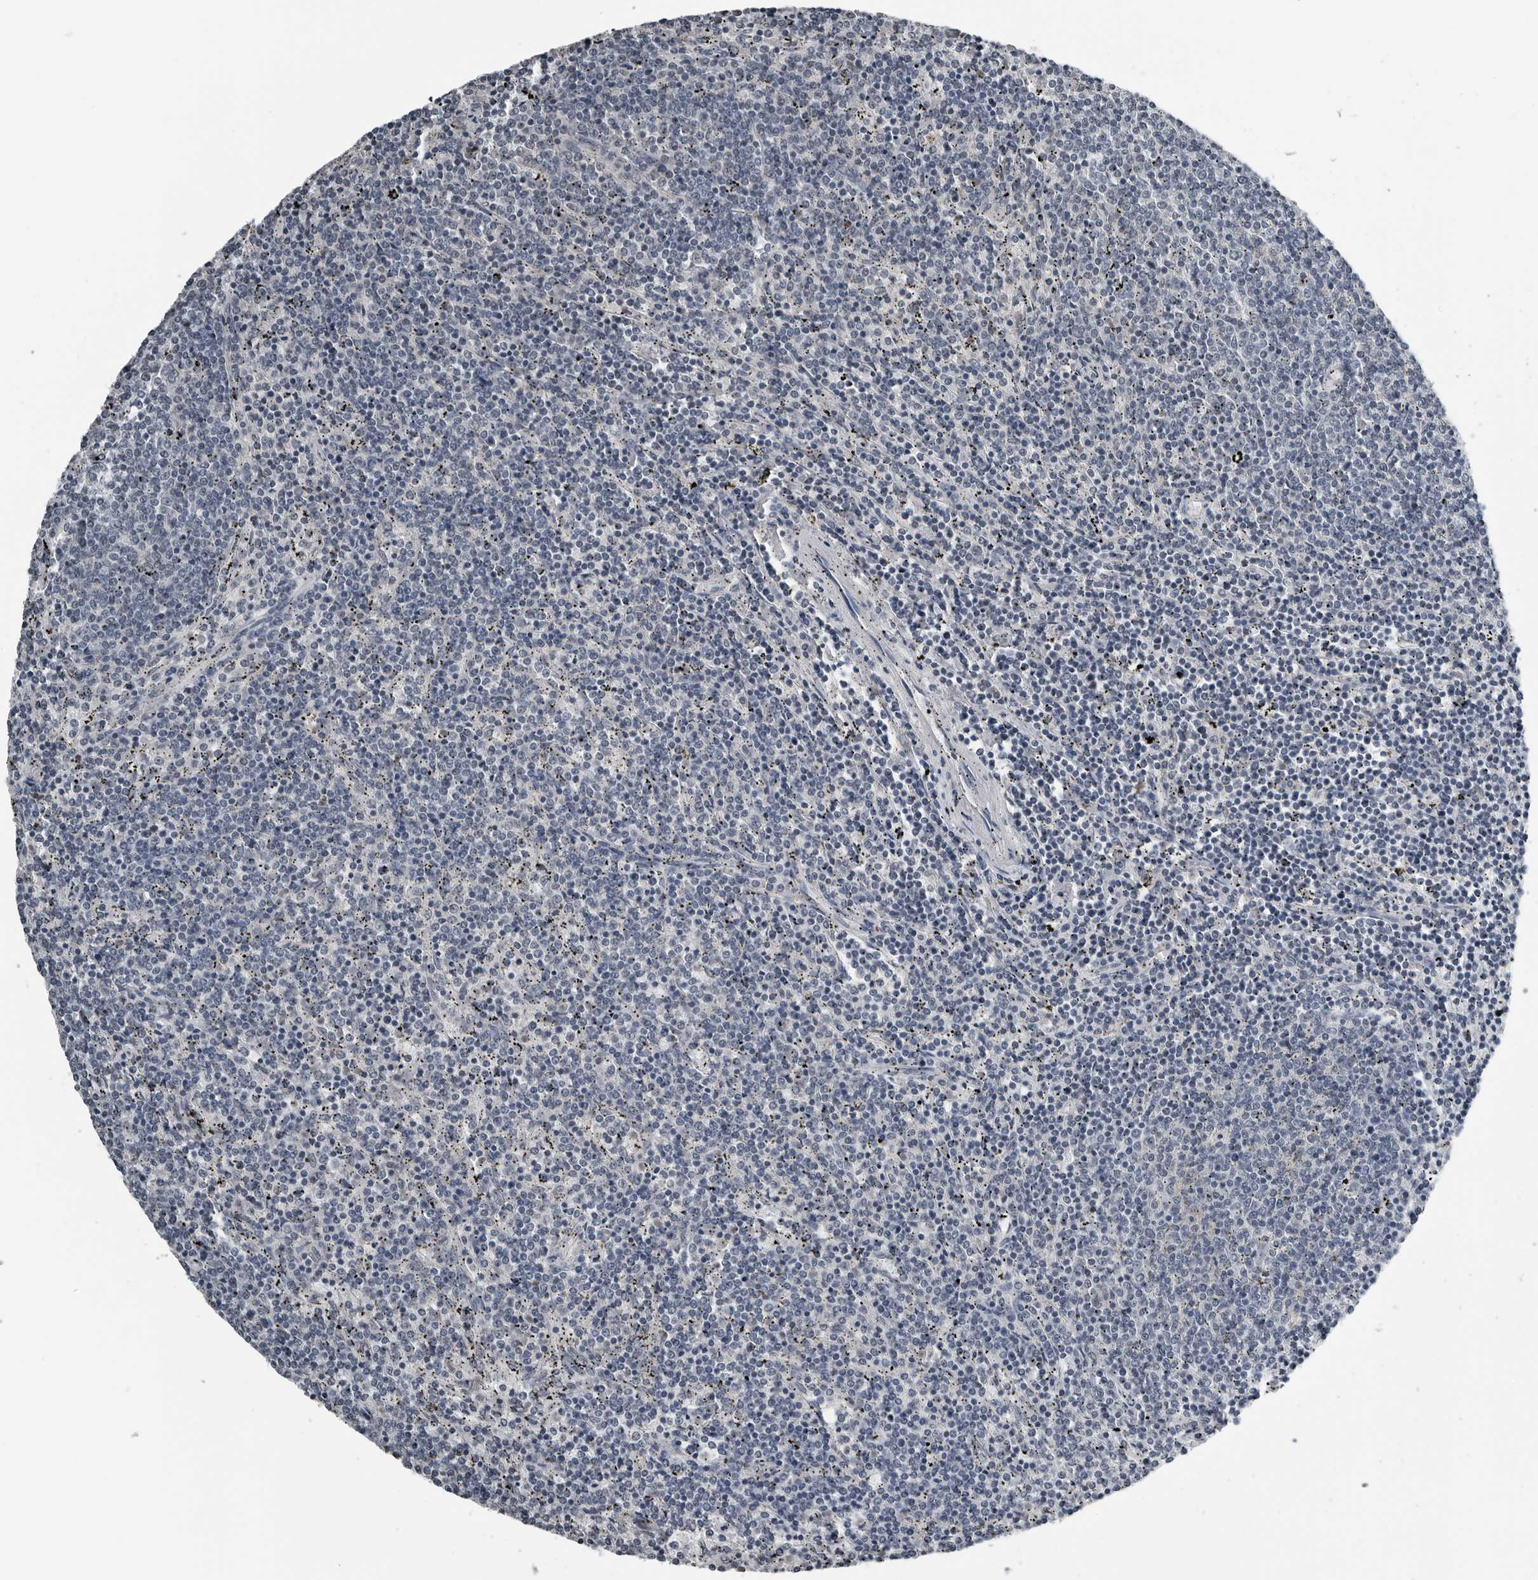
{"staining": {"intensity": "negative", "quantity": "none", "location": "none"}, "tissue": "lymphoma", "cell_type": "Tumor cells", "image_type": "cancer", "snomed": [{"axis": "morphology", "description": "Malignant lymphoma, non-Hodgkin's type, Low grade"}, {"axis": "topography", "description": "Spleen"}], "caption": "A photomicrograph of human lymphoma is negative for staining in tumor cells.", "gene": "SPINK1", "patient": {"sex": "female", "age": 50}}